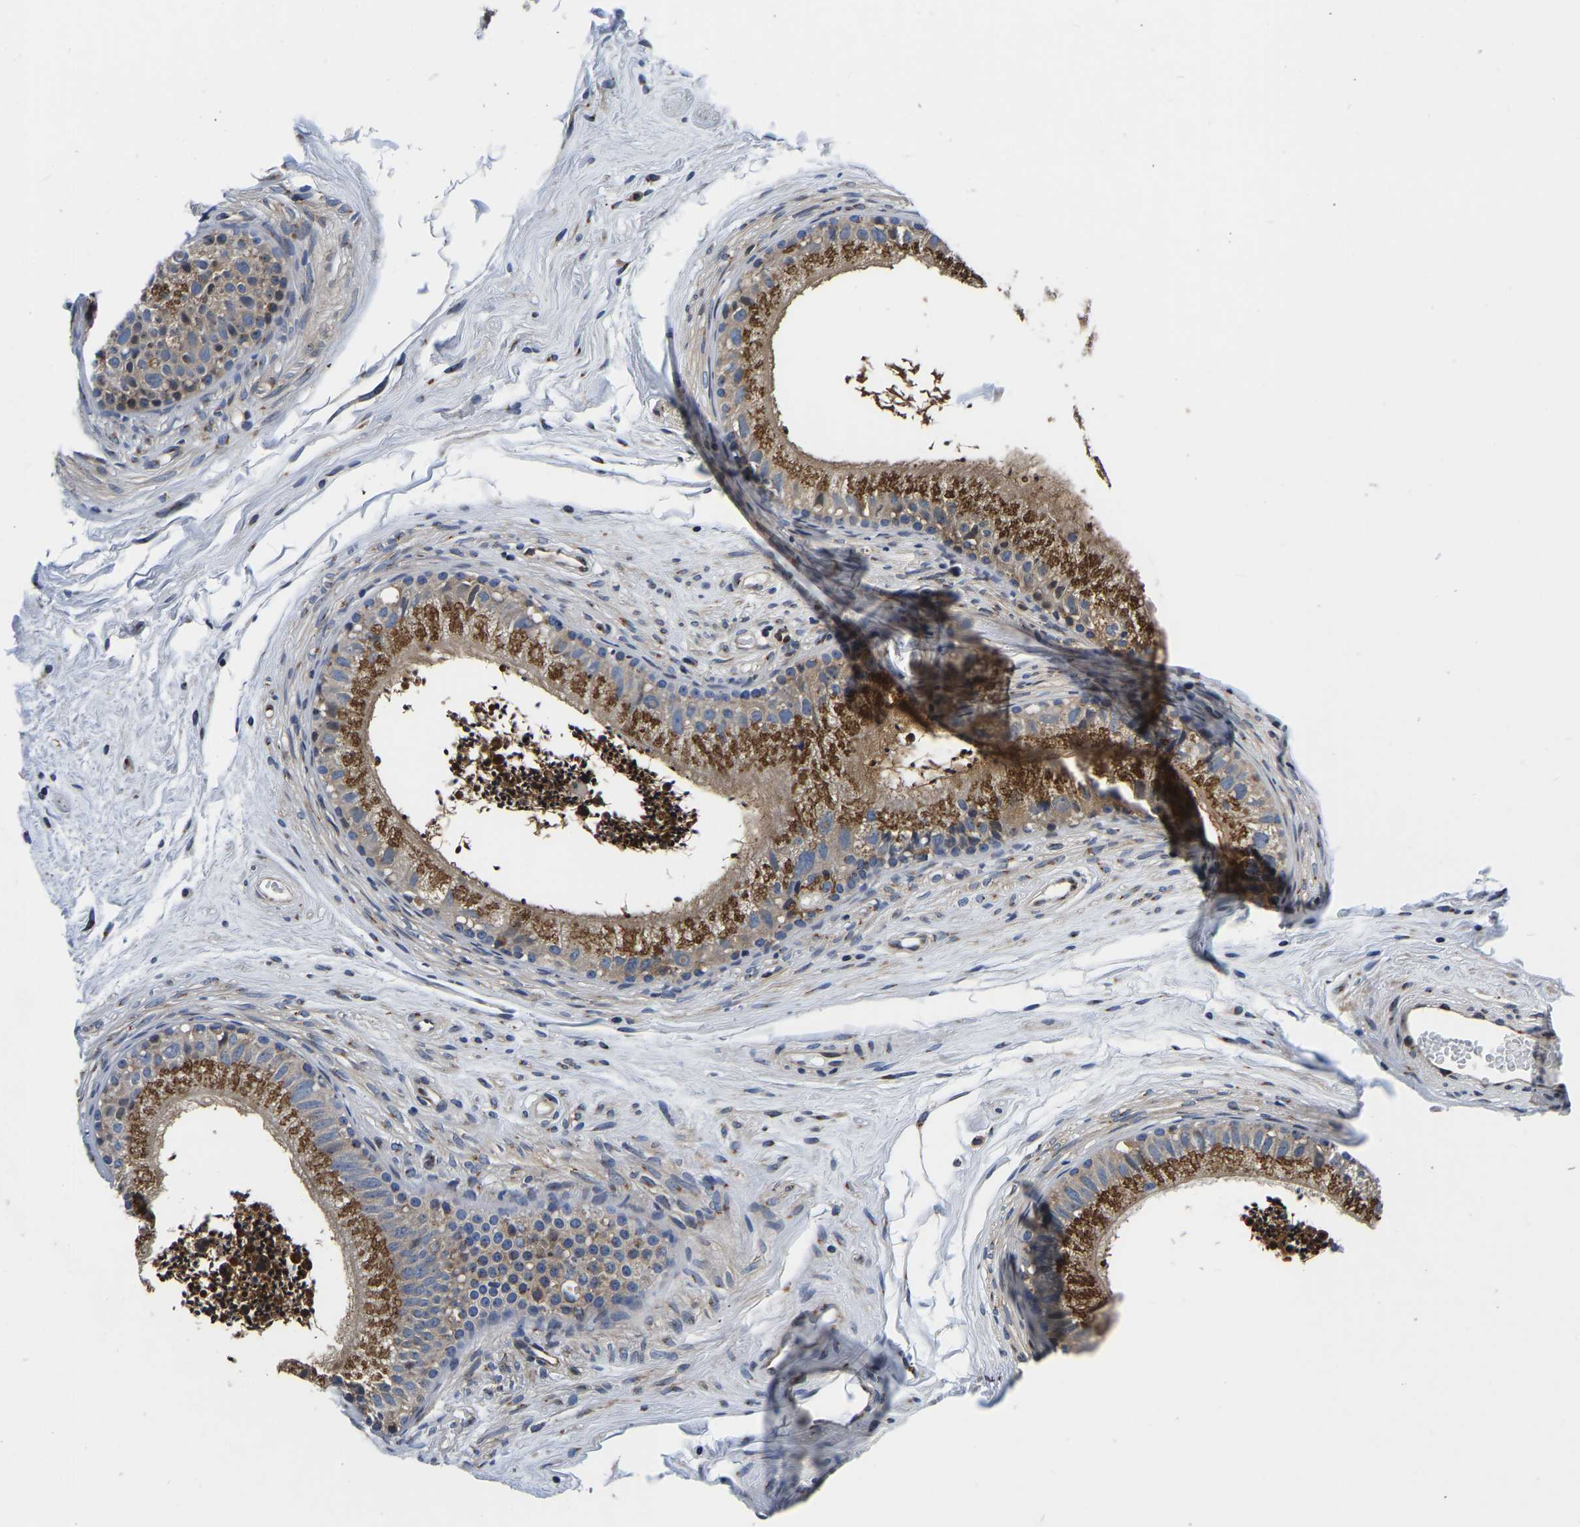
{"staining": {"intensity": "strong", "quantity": ">75%", "location": "cytoplasmic/membranous"}, "tissue": "epididymis", "cell_type": "Glandular cells", "image_type": "normal", "snomed": [{"axis": "morphology", "description": "Normal tissue, NOS"}, {"axis": "topography", "description": "Epididymis"}], "caption": "This histopathology image shows IHC staining of normal human epididymis, with high strong cytoplasmic/membranous staining in approximately >75% of glandular cells.", "gene": "RABAC1", "patient": {"sex": "male", "age": 56}}